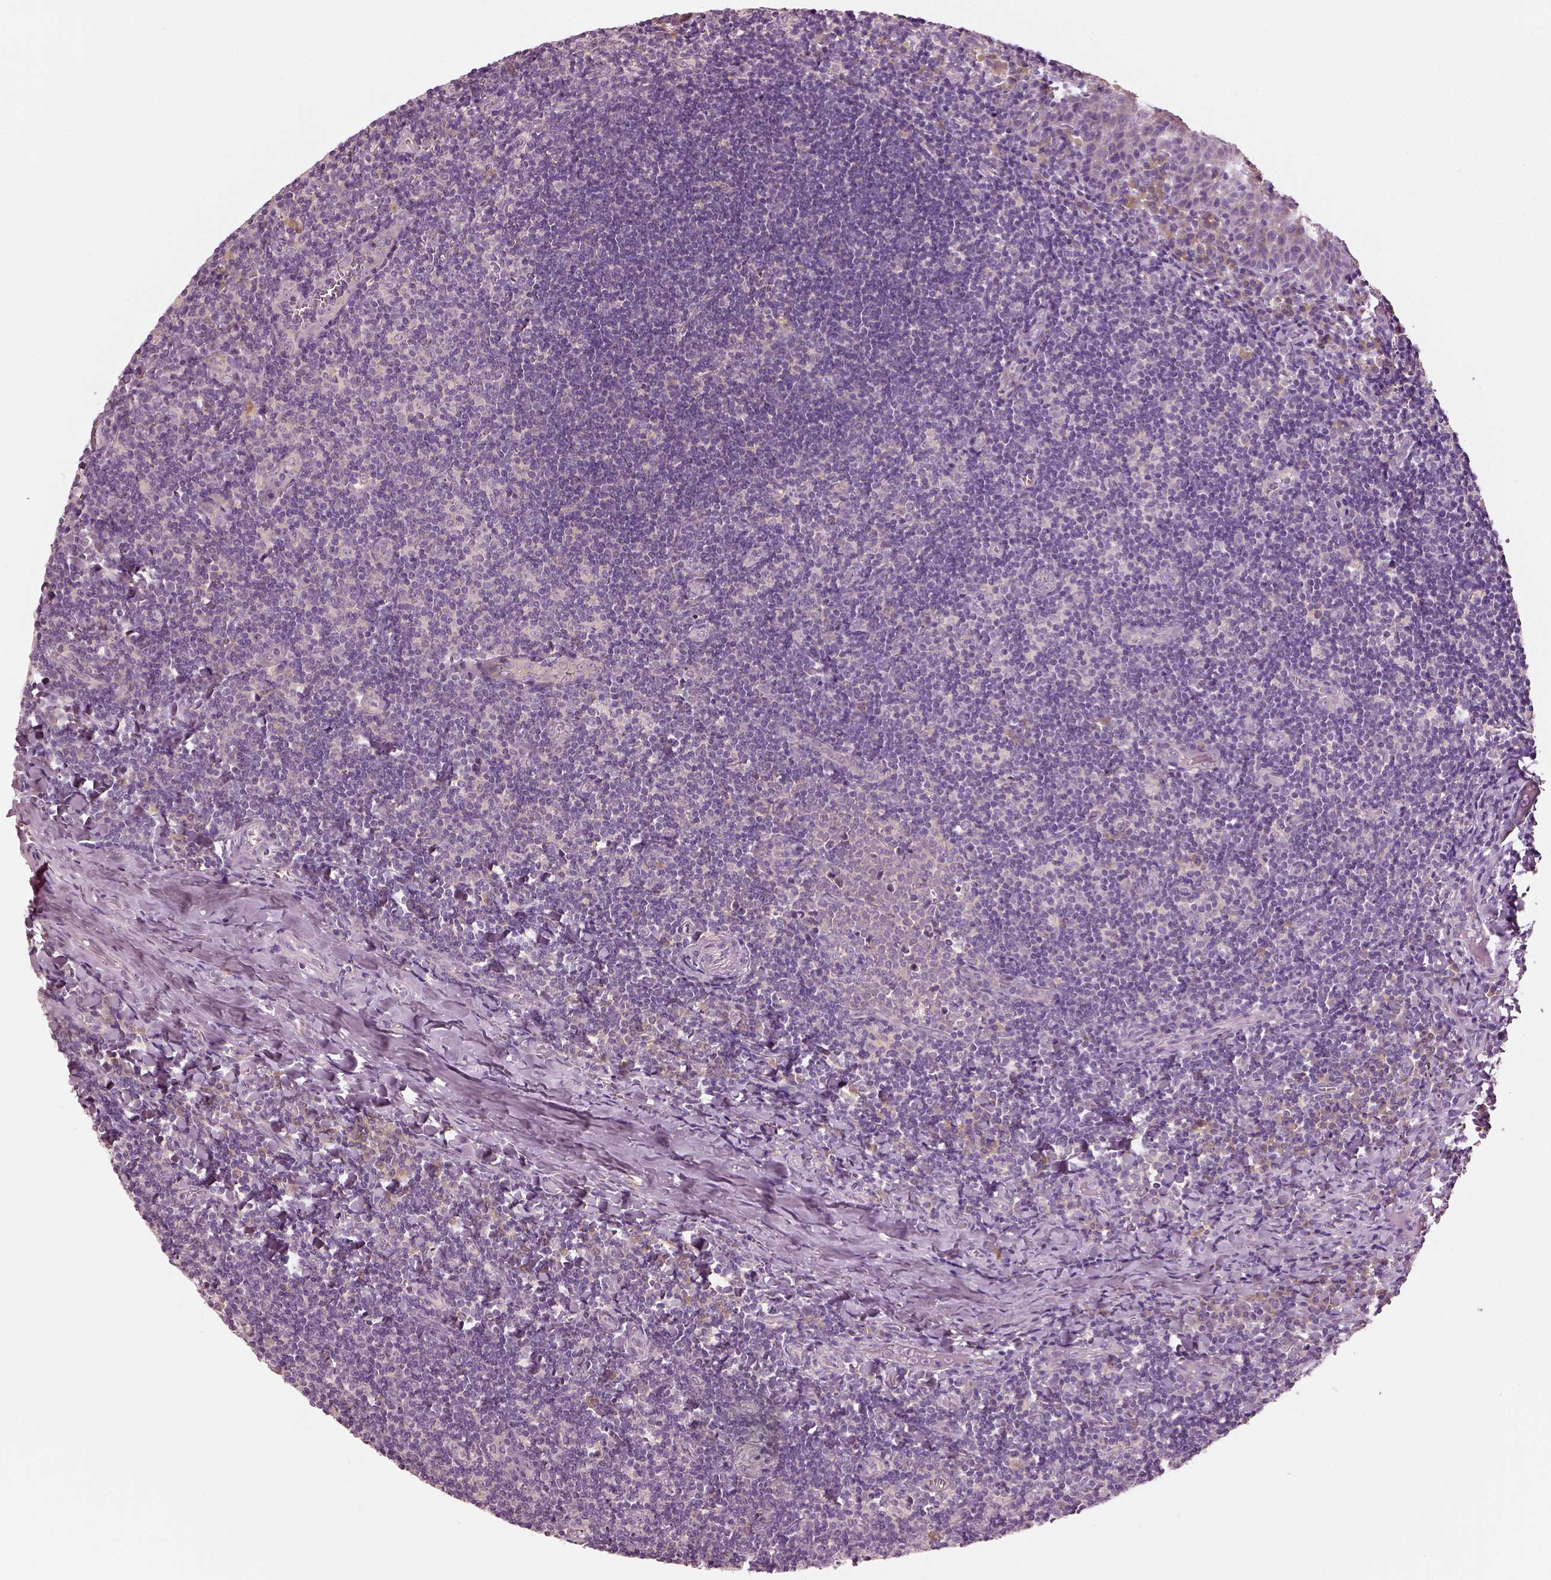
{"staining": {"intensity": "negative", "quantity": "none", "location": "none"}, "tissue": "tonsil", "cell_type": "Germinal center cells", "image_type": "normal", "snomed": [{"axis": "morphology", "description": "Normal tissue, NOS"}, {"axis": "morphology", "description": "Inflammation, NOS"}, {"axis": "topography", "description": "Tonsil"}], "caption": "Tonsil stained for a protein using IHC demonstrates no positivity germinal center cells.", "gene": "ELSPBP1", "patient": {"sex": "female", "age": 31}}